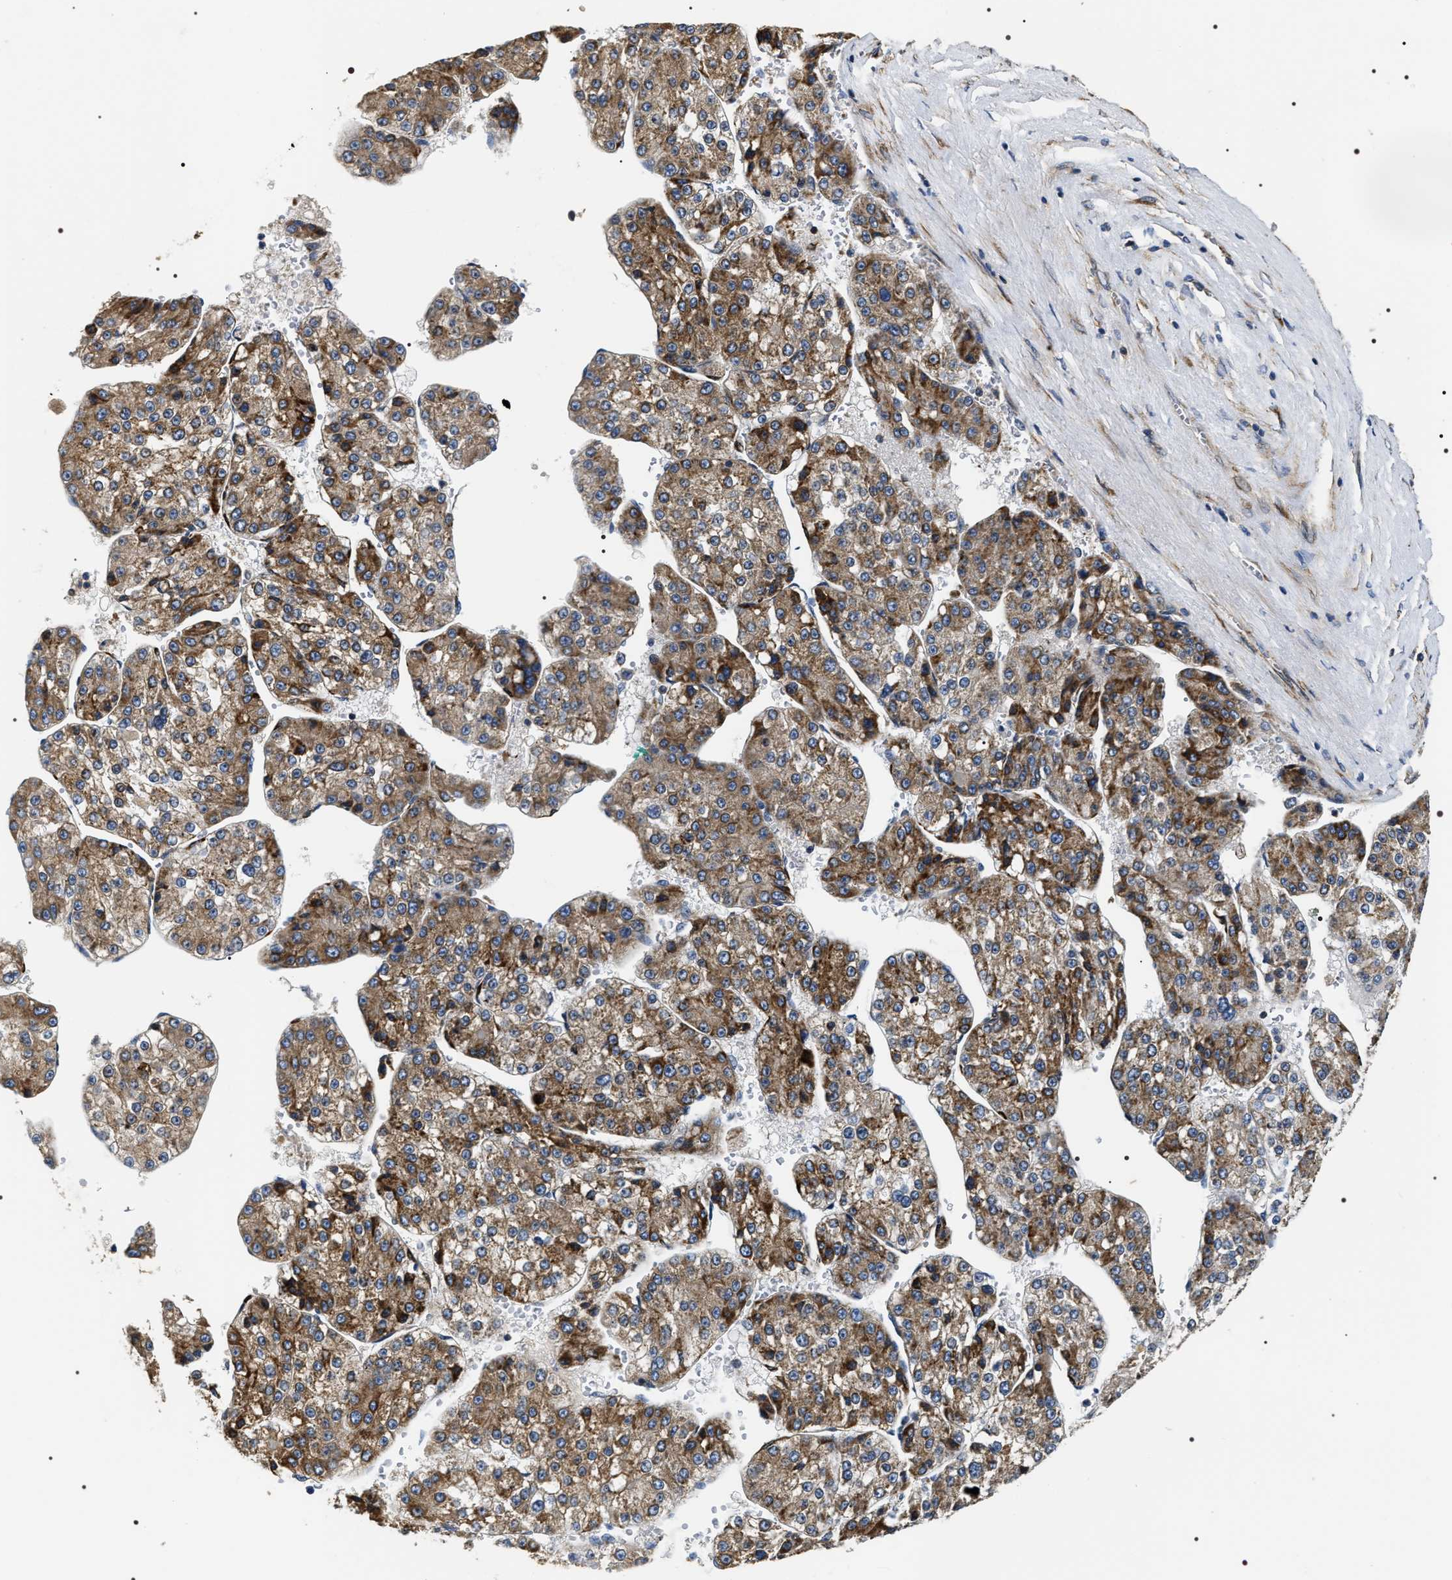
{"staining": {"intensity": "moderate", "quantity": ">75%", "location": "cytoplasmic/membranous"}, "tissue": "liver cancer", "cell_type": "Tumor cells", "image_type": "cancer", "snomed": [{"axis": "morphology", "description": "Carcinoma, Hepatocellular, NOS"}, {"axis": "topography", "description": "Liver"}], "caption": "A medium amount of moderate cytoplasmic/membranous expression is present in approximately >75% of tumor cells in liver cancer (hepatocellular carcinoma) tissue.", "gene": "ZC3HAV1L", "patient": {"sex": "female", "age": 73}}